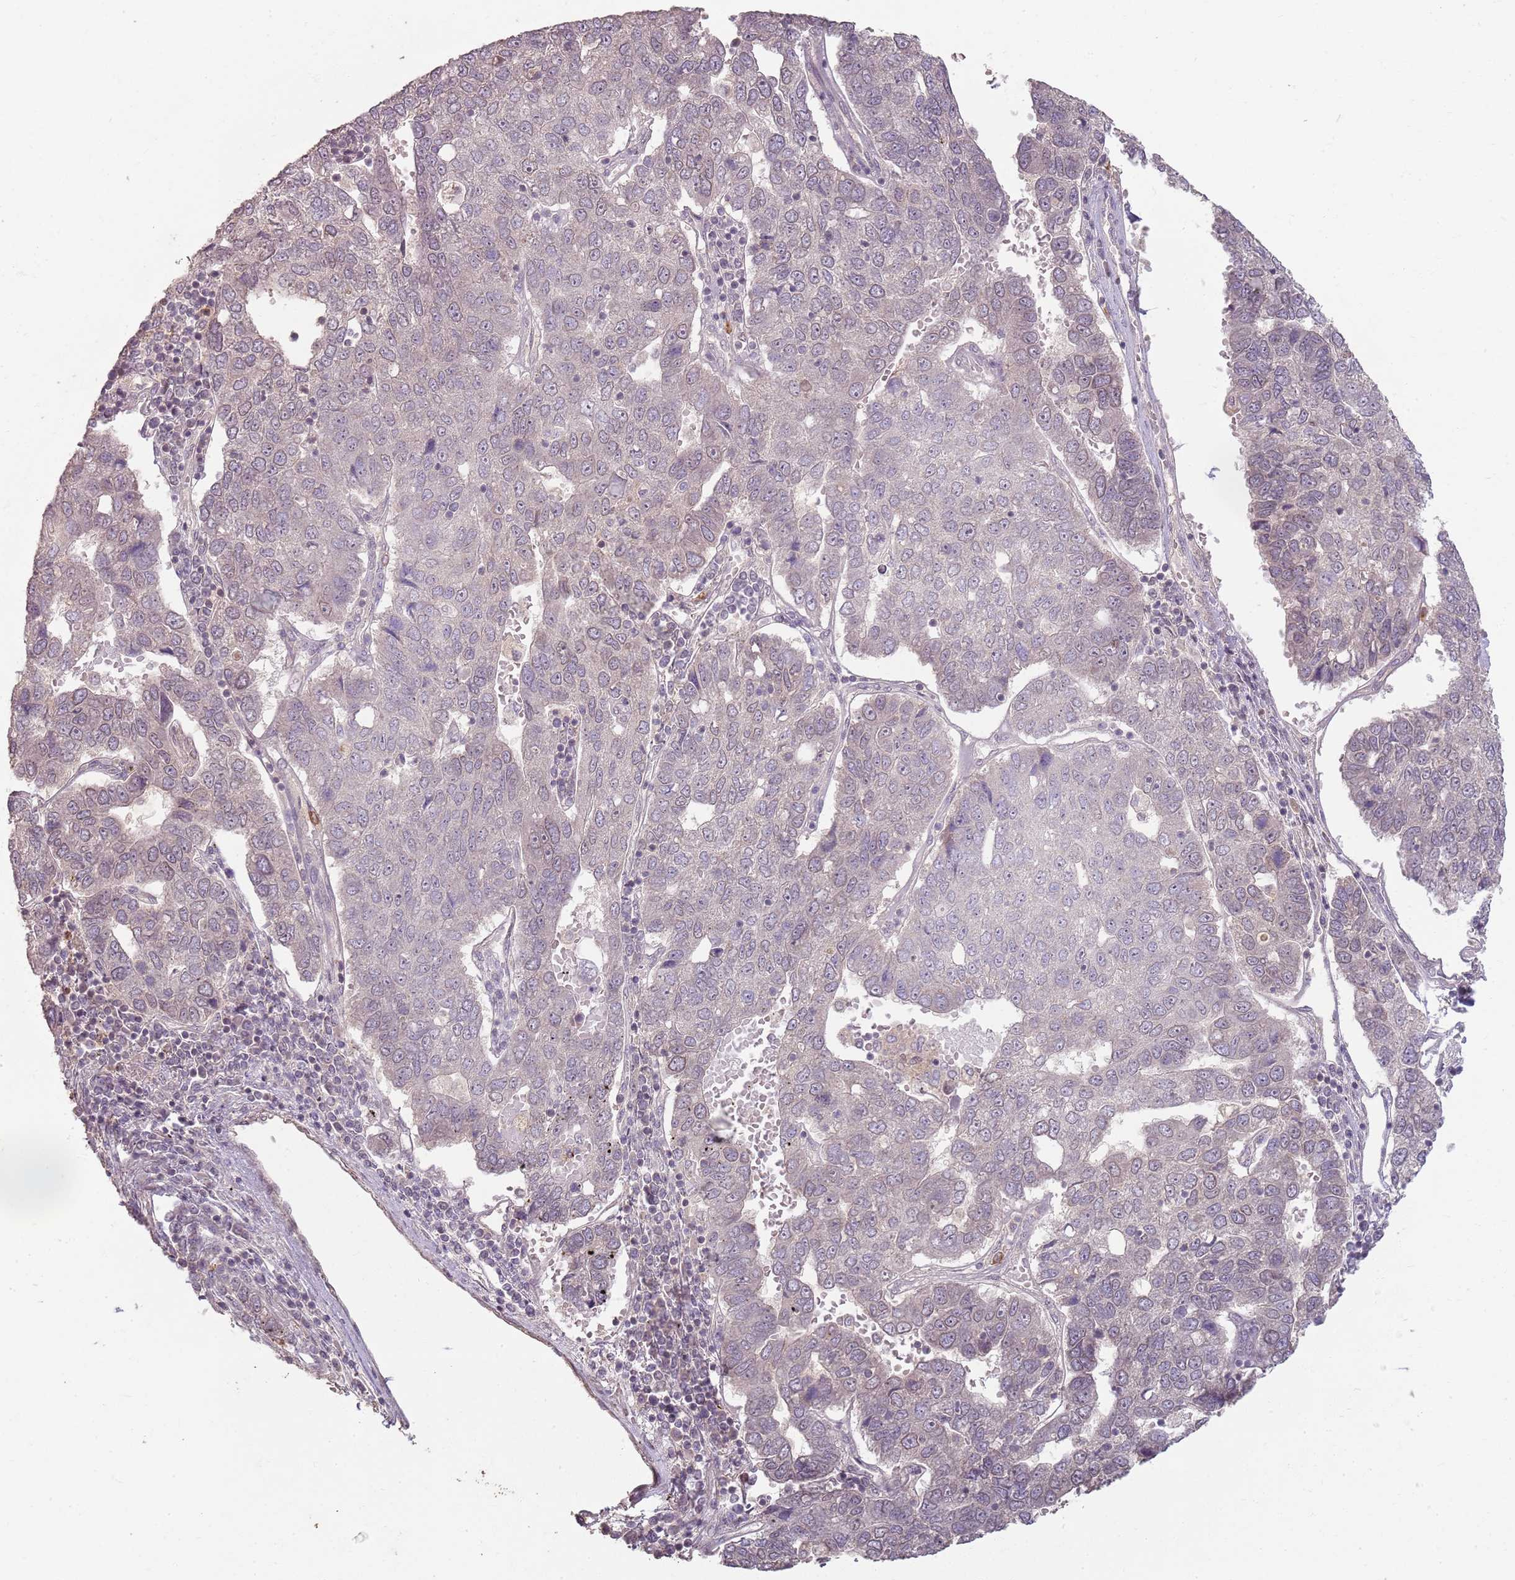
{"staining": {"intensity": "negative", "quantity": "none", "location": "none"}, "tissue": "pancreatic cancer", "cell_type": "Tumor cells", "image_type": "cancer", "snomed": [{"axis": "morphology", "description": "Adenocarcinoma, NOS"}, {"axis": "topography", "description": "Pancreas"}], "caption": "Immunohistochemistry (IHC) histopathology image of human pancreatic cancer (adenocarcinoma) stained for a protein (brown), which shows no positivity in tumor cells.", "gene": "CCDC168", "patient": {"sex": "female", "age": 61}}